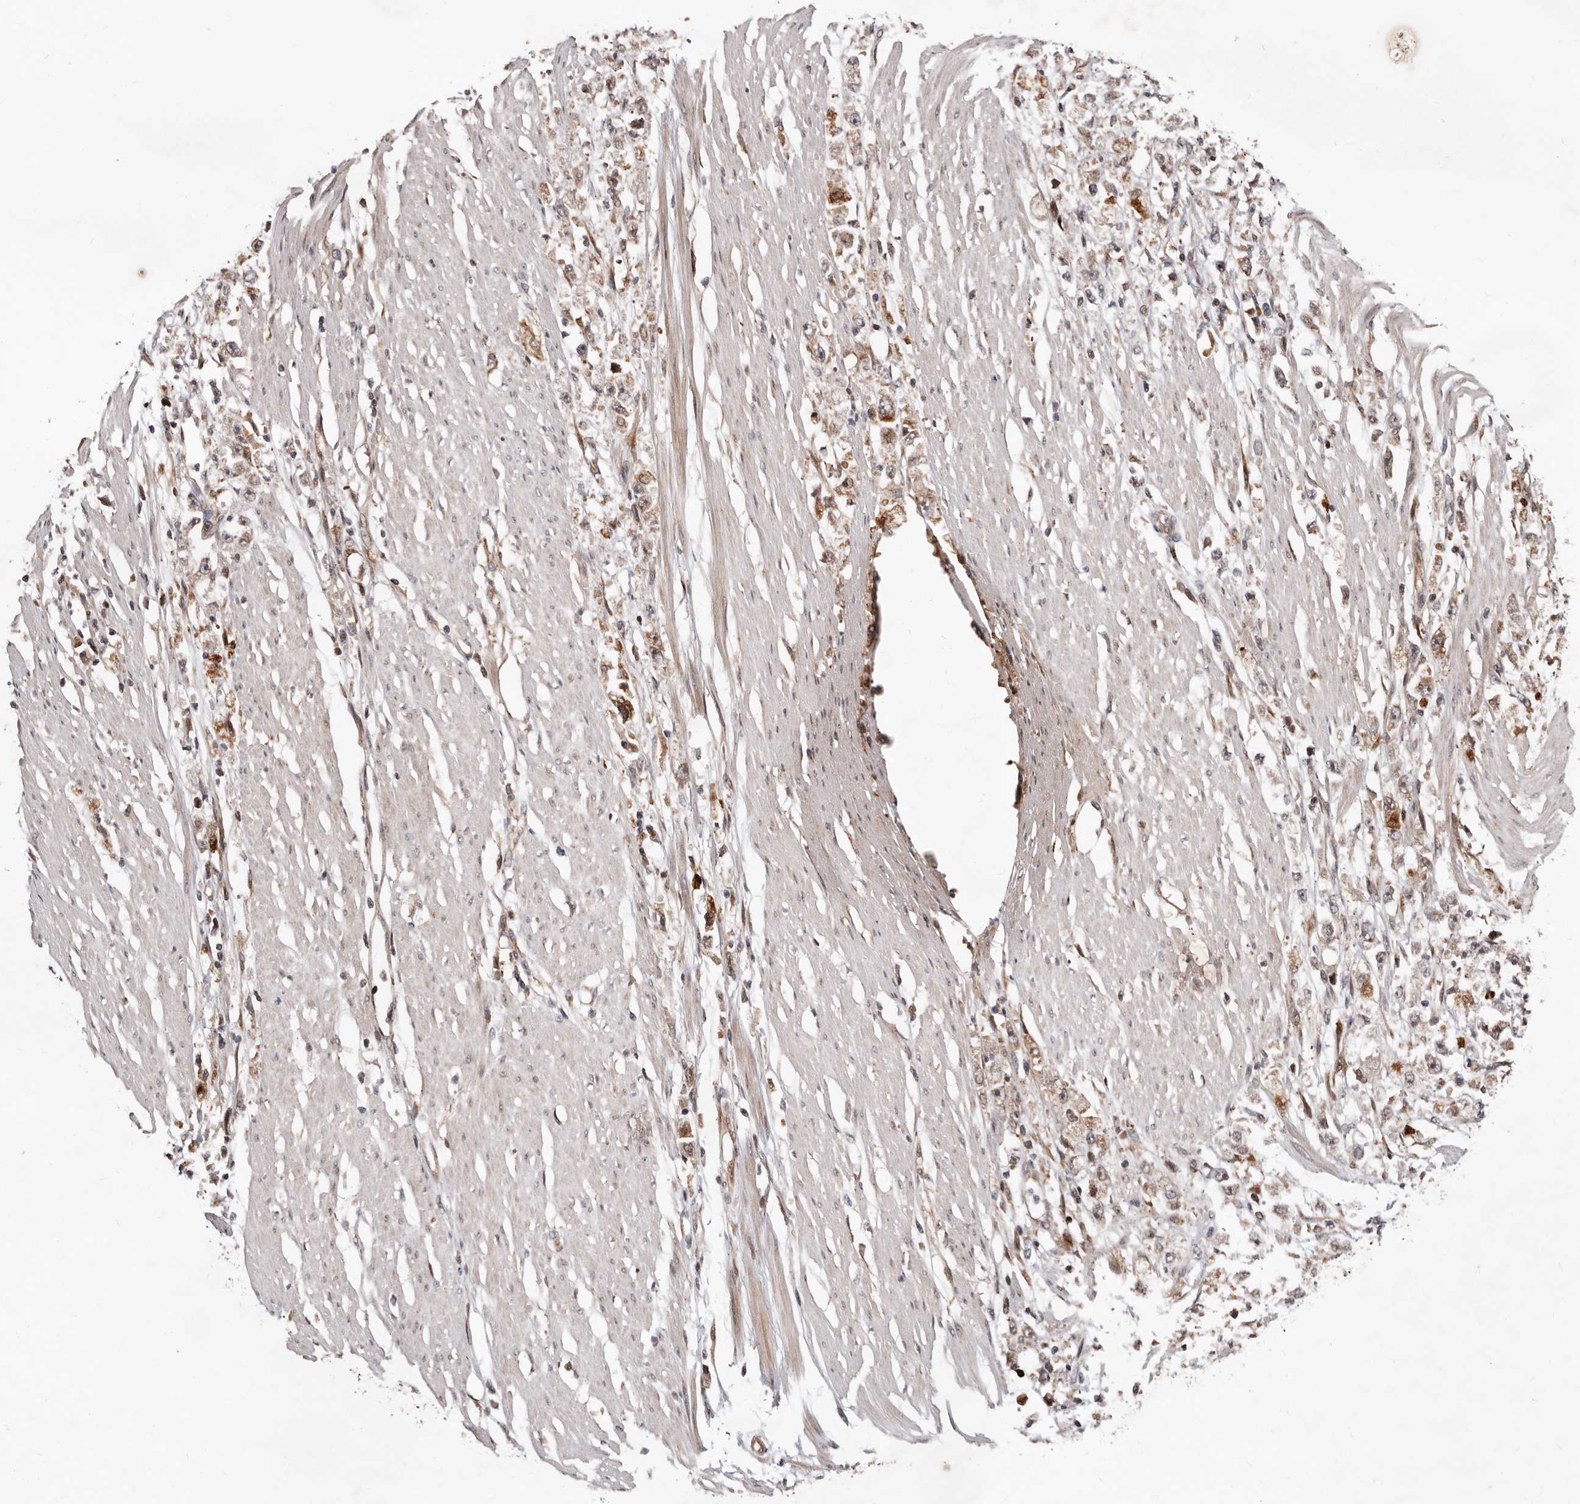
{"staining": {"intensity": "moderate", "quantity": ">75%", "location": "cytoplasmic/membranous"}, "tissue": "stomach cancer", "cell_type": "Tumor cells", "image_type": "cancer", "snomed": [{"axis": "morphology", "description": "Adenocarcinoma, NOS"}, {"axis": "topography", "description": "Stomach"}], "caption": "A photomicrograph showing moderate cytoplasmic/membranous expression in approximately >75% of tumor cells in adenocarcinoma (stomach), as visualized by brown immunohistochemical staining.", "gene": "WEE2", "patient": {"sex": "female", "age": 59}}